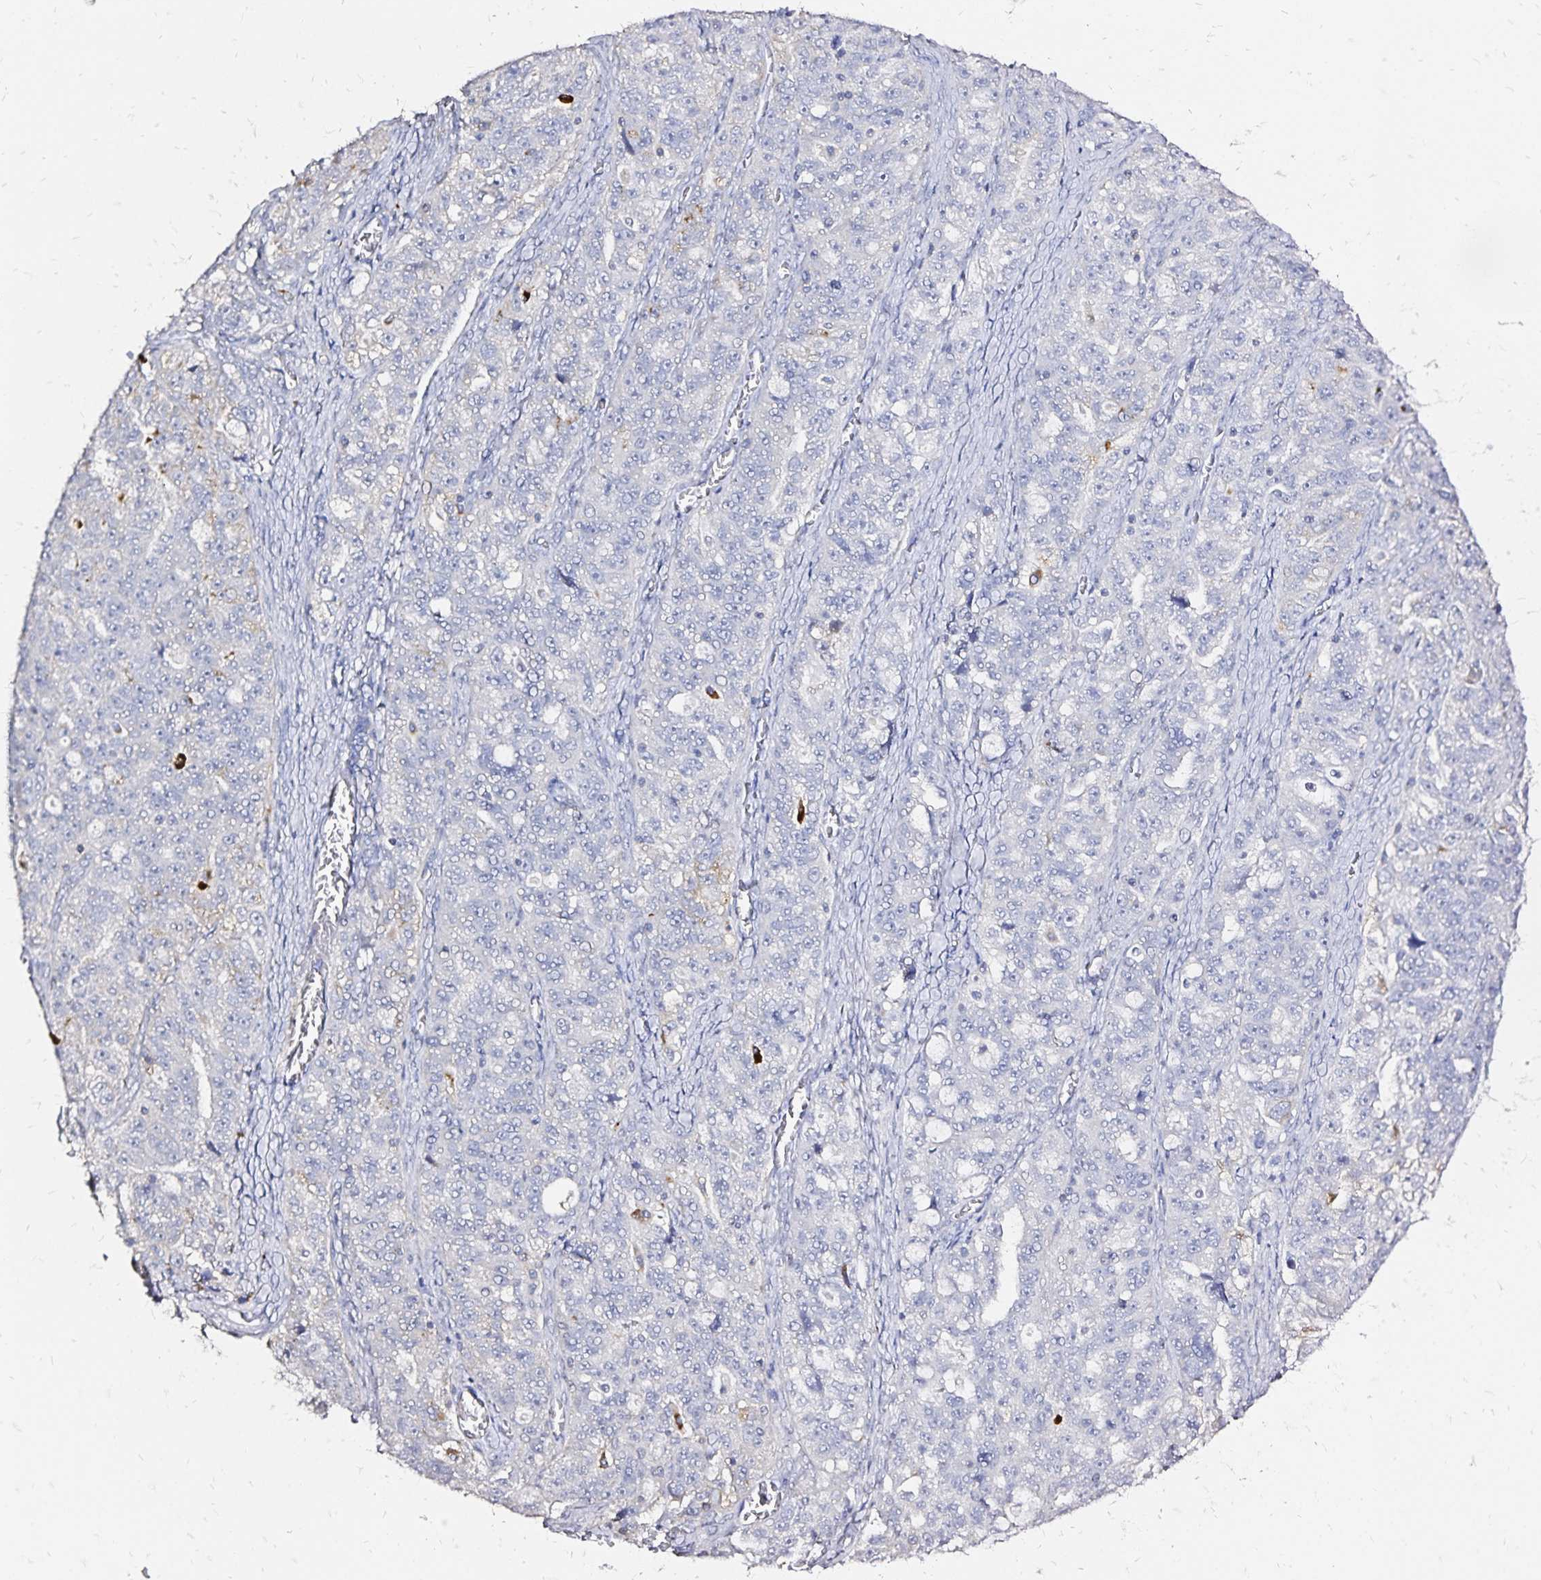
{"staining": {"intensity": "negative", "quantity": "none", "location": "none"}, "tissue": "ovarian cancer", "cell_type": "Tumor cells", "image_type": "cancer", "snomed": [{"axis": "morphology", "description": "Cystadenocarcinoma, serous, NOS"}, {"axis": "topography", "description": "Ovary"}], "caption": "An immunohistochemistry (IHC) image of serous cystadenocarcinoma (ovarian) is shown. There is no staining in tumor cells of serous cystadenocarcinoma (ovarian). The staining was performed using DAB to visualize the protein expression in brown, while the nuclei were stained in blue with hematoxylin (Magnification: 20x).", "gene": "SLC5A1", "patient": {"sex": "female", "age": 51}}